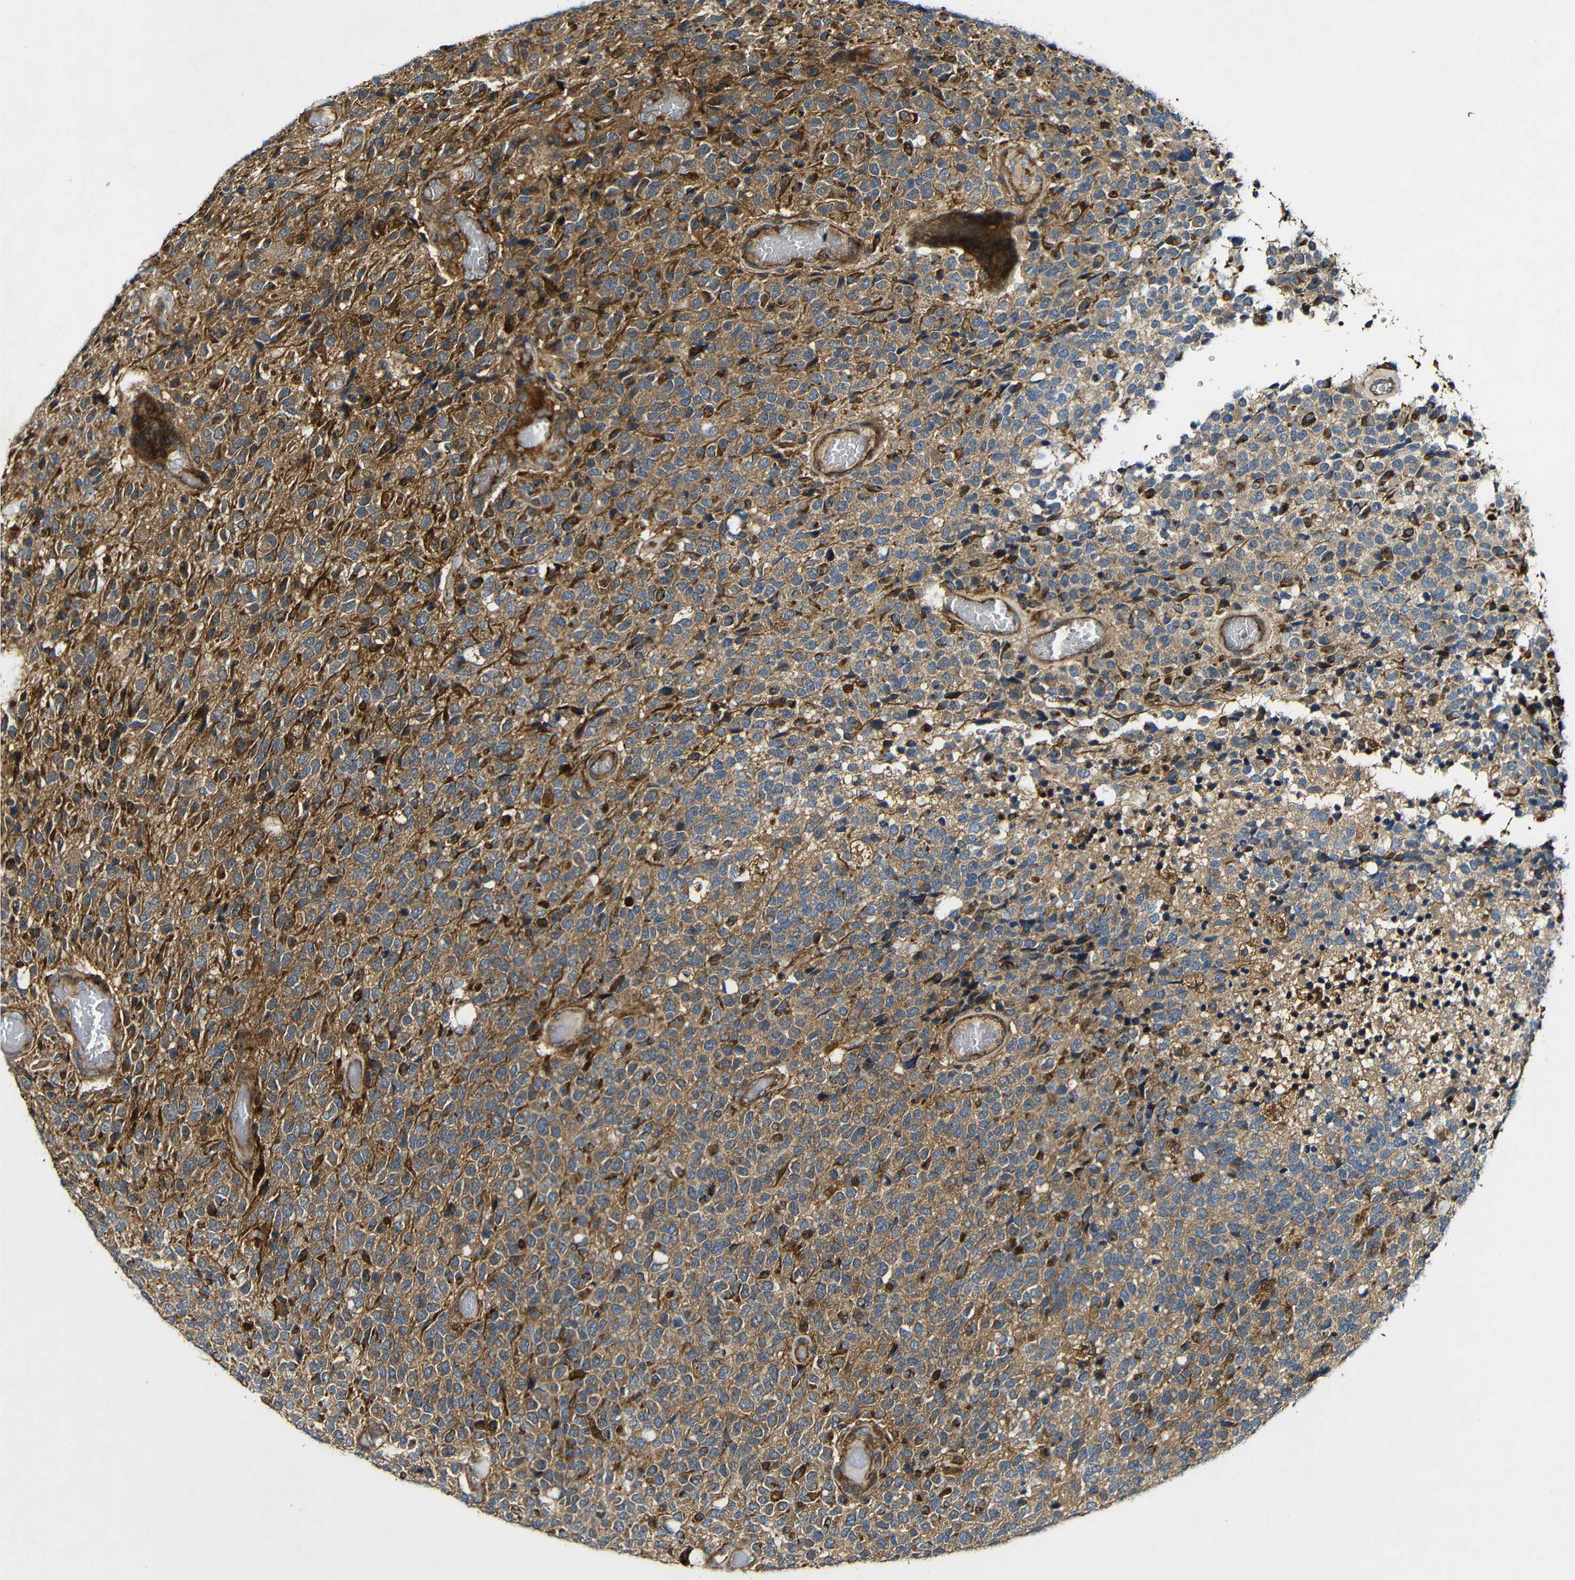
{"staining": {"intensity": "moderate", "quantity": "25%-75%", "location": "cytoplasmic/membranous"}, "tissue": "glioma", "cell_type": "Tumor cells", "image_type": "cancer", "snomed": [{"axis": "morphology", "description": "Glioma, malignant, High grade"}, {"axis": "topography", "description": "pancreas cauda"}], "caption": "This is an image of IHC staining of glioma, which shows moderate positivity in the cytoplasmic/membranous of tumor cells.", "gene": "GSDME", "patient": {"sex": "male", "age": 60}}